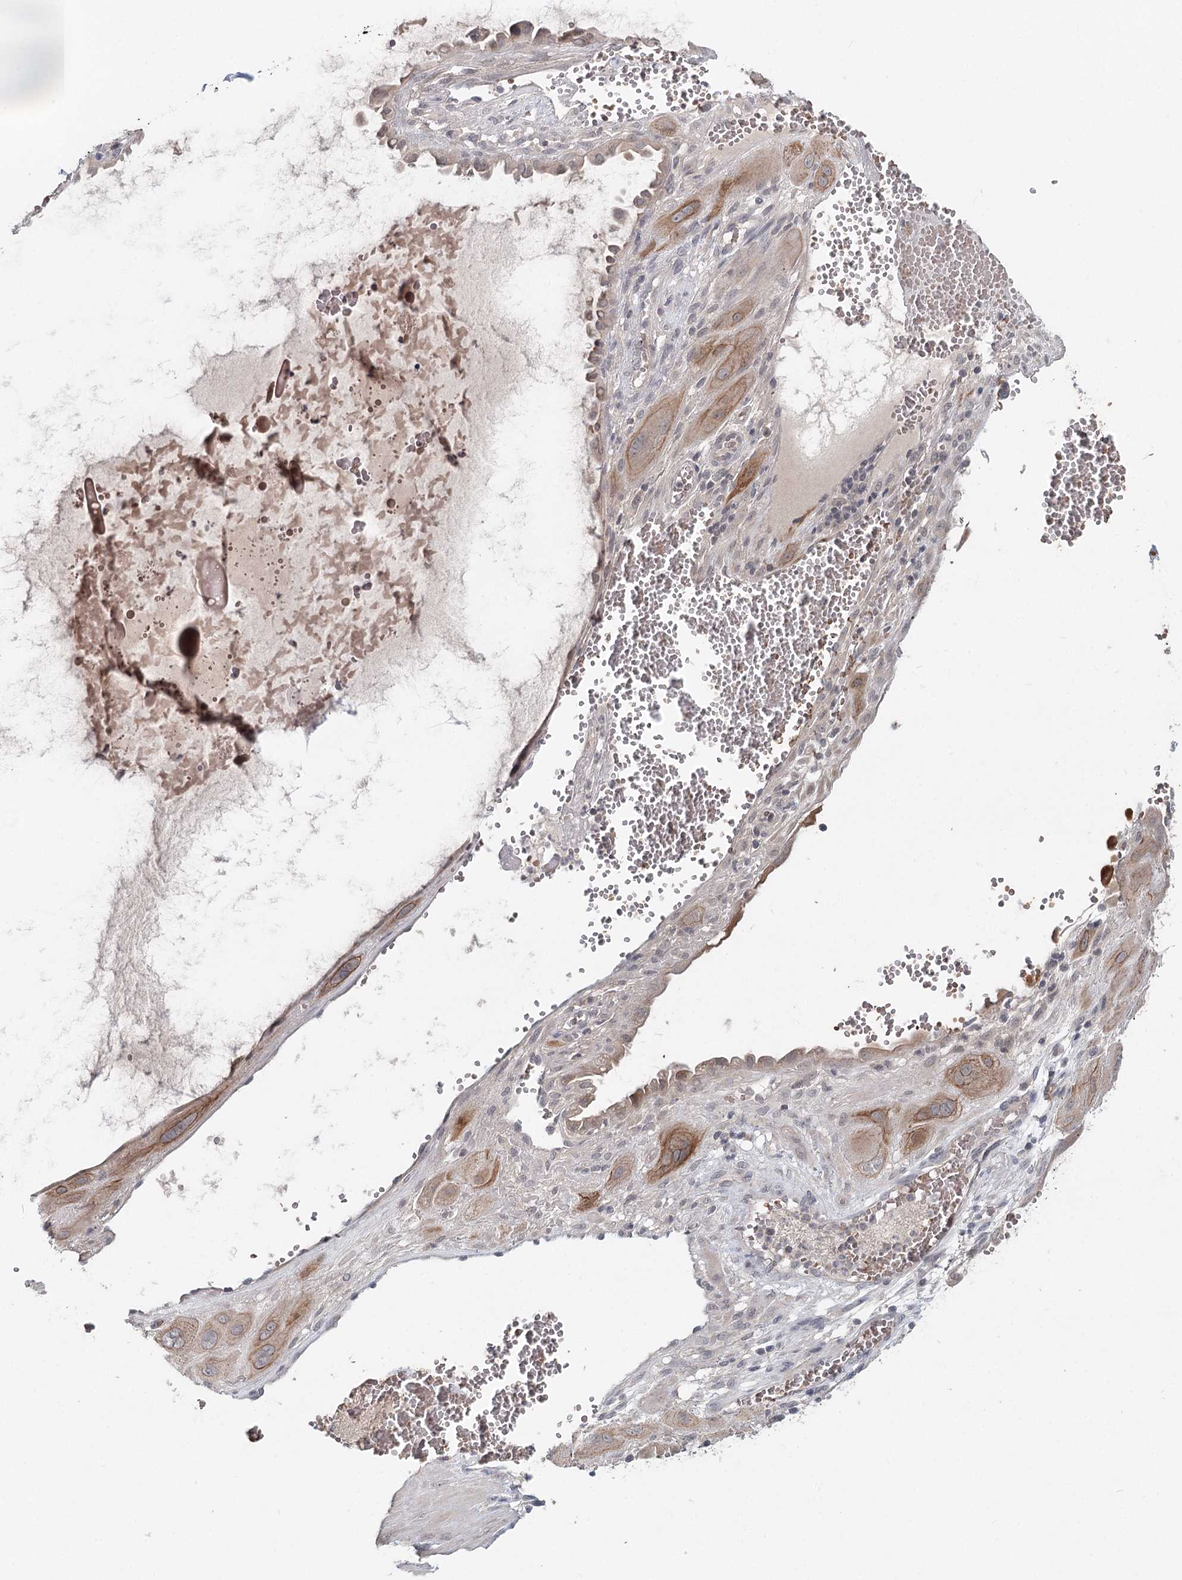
{"staining": {"intensity": "weak", "quantity": ">75%", "location": "cytoplasmic/membranous"}, "tissue": "cervical cancer", "cell_type": "Tumor cells", "image_type": "cancer", "snomed": [{"axis": "morphology", "description": "Squamous cell carcinoma, NOS"}, {"axis": "topography", "description": "Cervix"}], "caption": "DAB (3,3'-diaminobenzidine) immunohistochemical staining of cervical cancer exhibits weak cytoplasmic/membranous protein positivity in about >75% of tumor cells.", "gene": "FBXO7", "patient": {"sex": "female", "age": 34}}